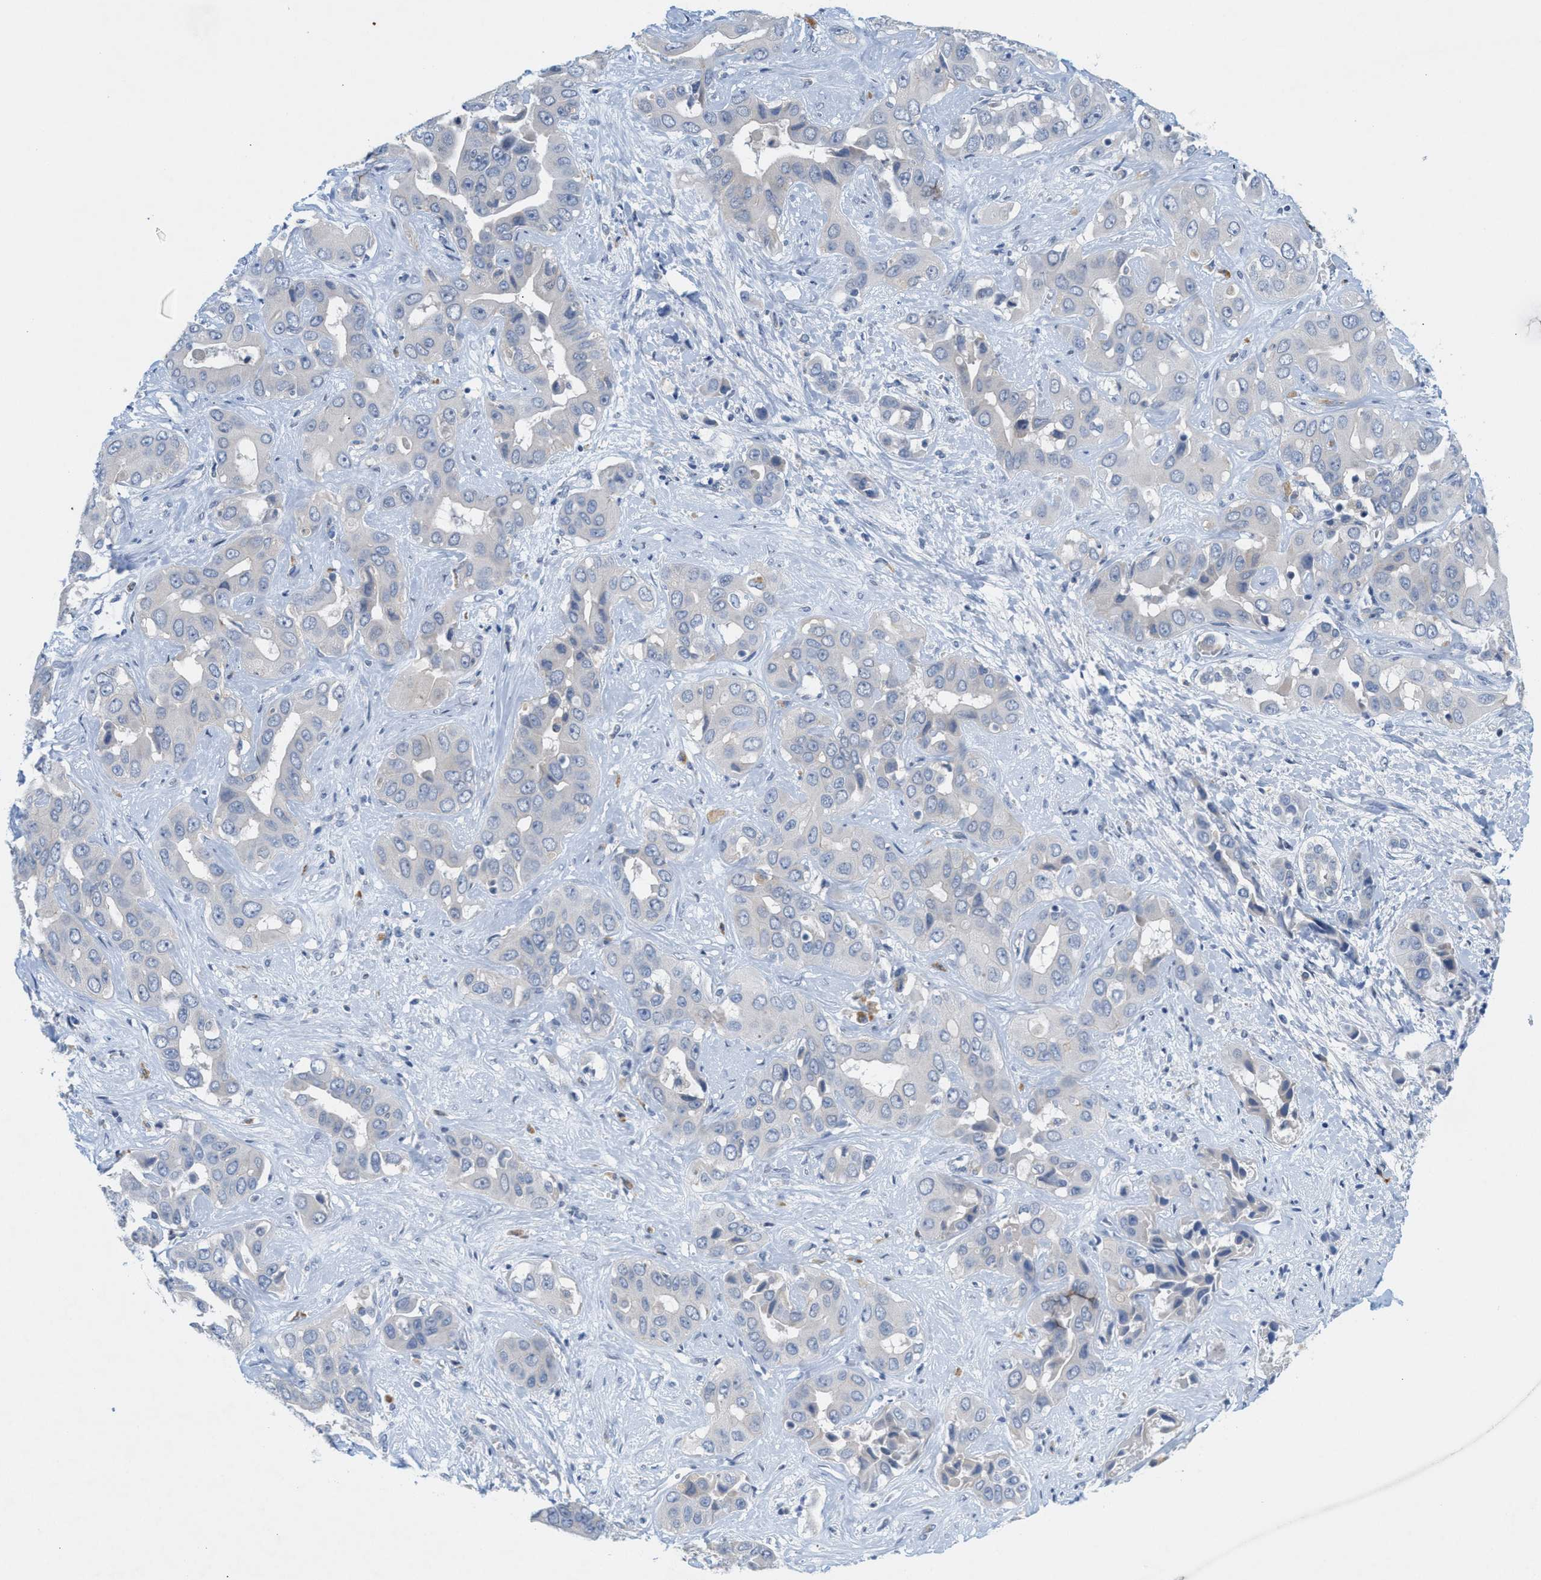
{"staining": {"intensity": "negative", "quantity": "none", "location": "none"}, "tissue": "liver cancer", "cell_type": "Tumor cells", "image_type": "cancer", "snomed": [{"axis": "morphology", "description": "Cholangiocarcinoma"}, {"axis": "topography", "description": "Liver"}], "caption": "Immunohistochemistry photomicrograph of neoplastic tissue: human liver cholangiocarcinoma stained with DAB (3,3'-diaminobenzidine) shows no significant protein positivity in tumor cells. The staining is performed using DAB (3,3'-diaminobenzidine) brown chromogen with nuclei counter-stained in using hematoxylin.", "gene": "WIPI2", "patient": {"sex": "female", "age": 52}}